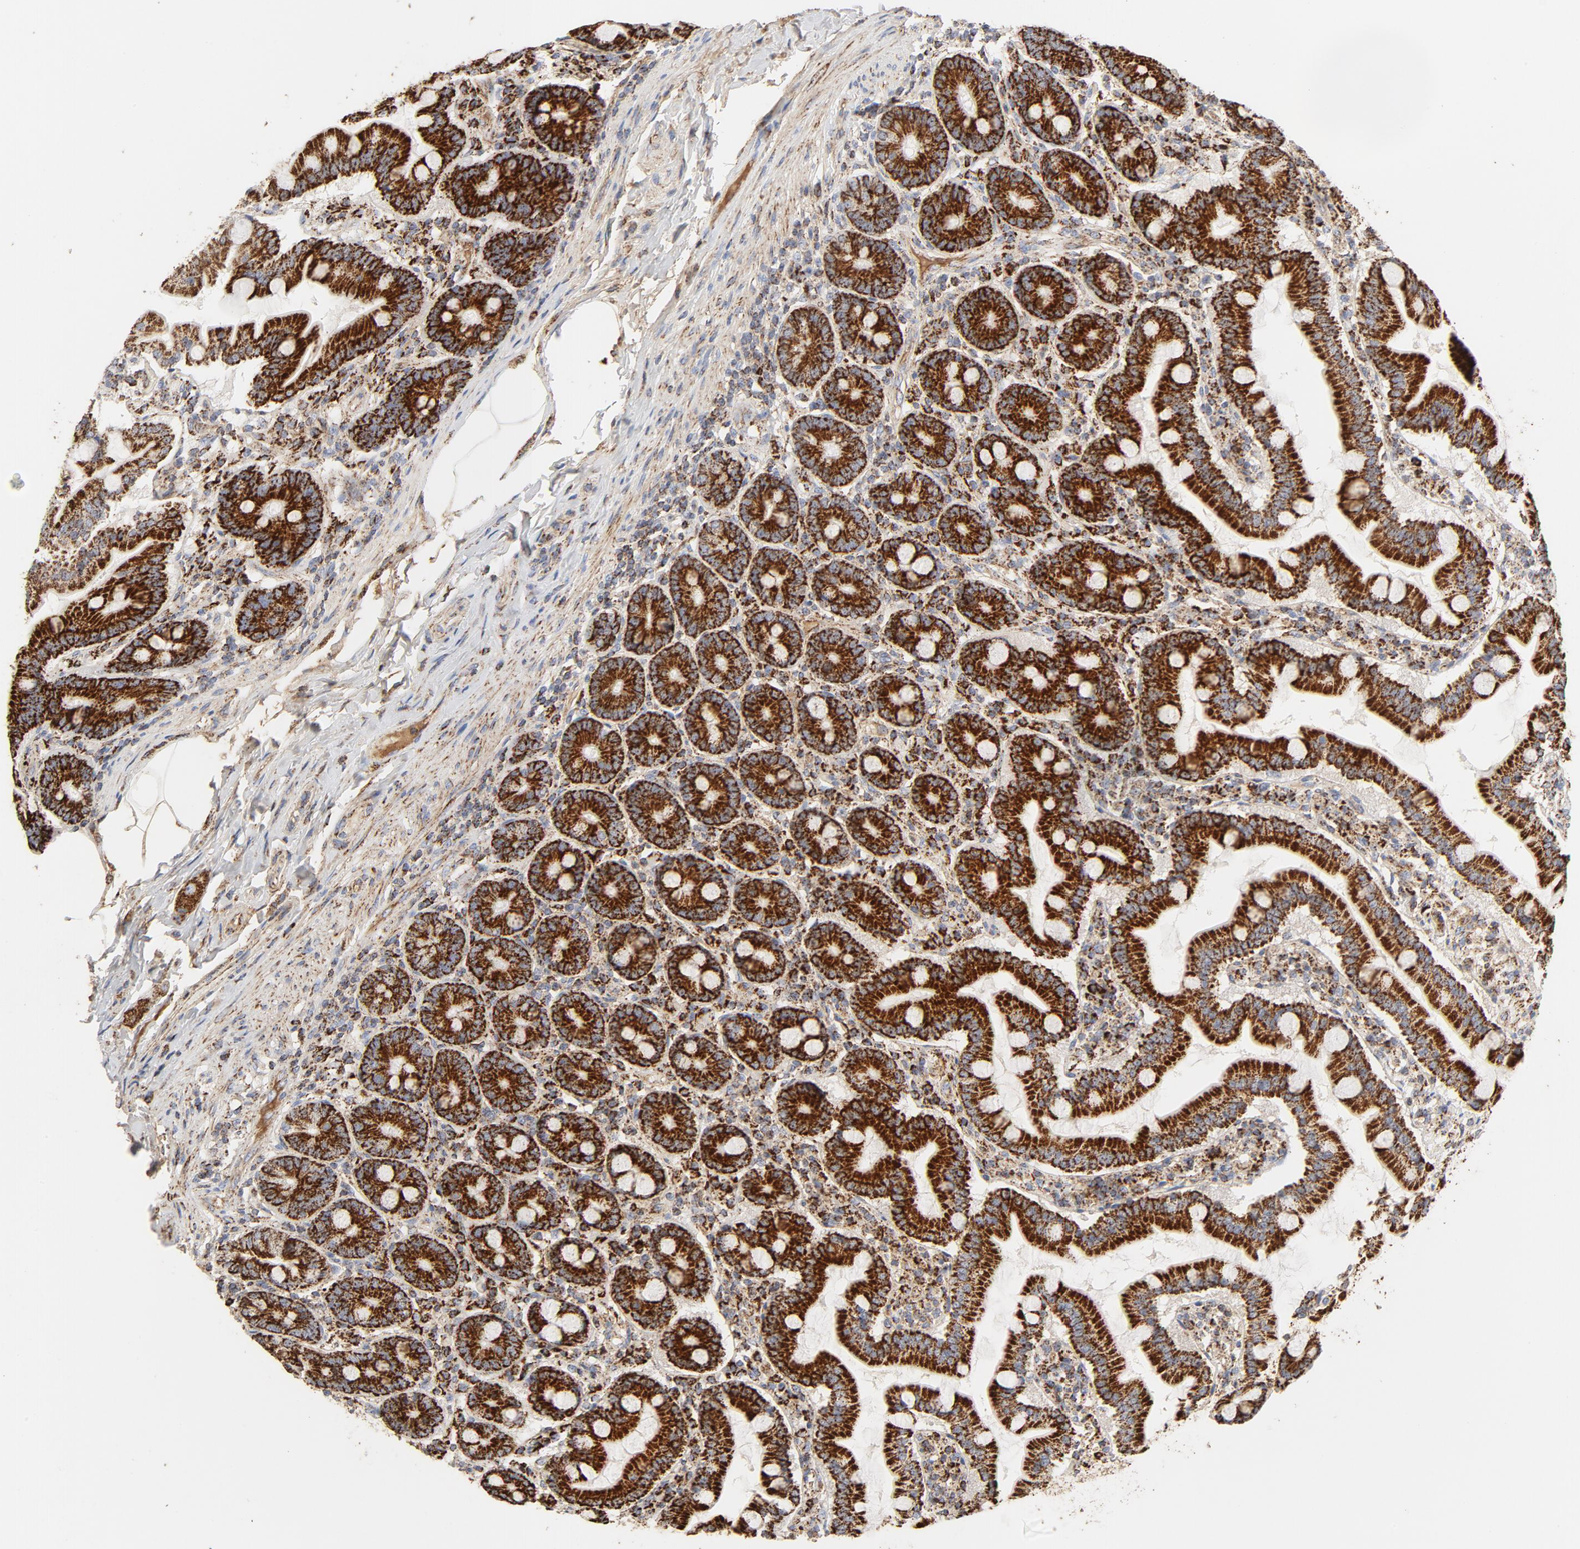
{"staining": {"intensity": "strong", "quantity": ">75%", "location": "cytoplasmic/membranous"}, "tissue": "duodenum", "cell_type": "Glandular cells", "image_type": "normal", "snomed": [{"axis": "morphology", "description": "Normal tissue, NOS"}, {"axis": "topography", "description": "Duodenum"}], "caption": "Human duodenum stained for a protein (brown) shows strong cytoplasmic/membranous positive expression in approximately >75% of glandular cells.", "gene": "PCNX4", "patient": {"sex": "female", "age": 64}}